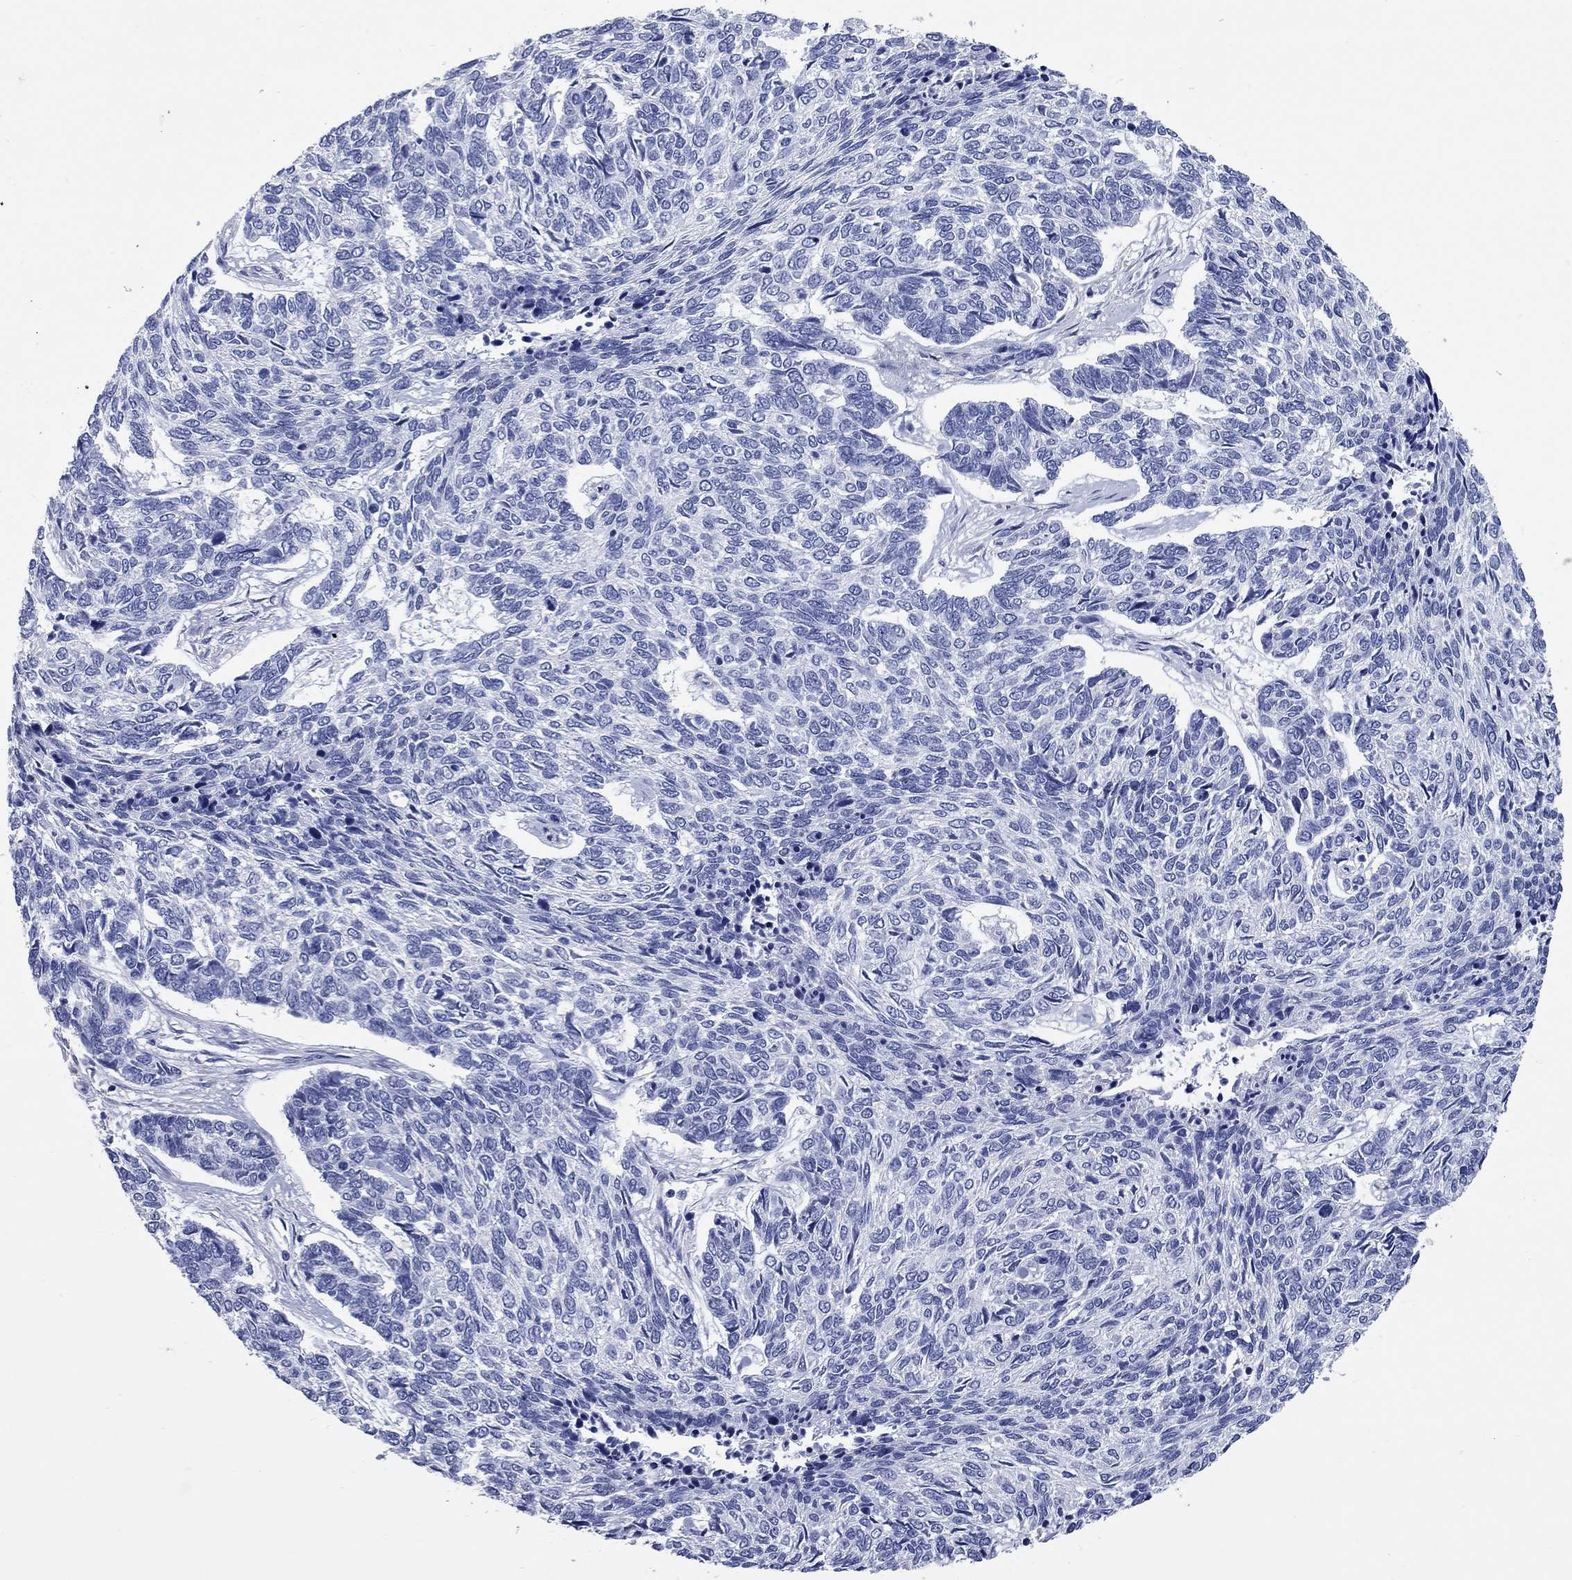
{"staining": {"intensity": "negative", "quantity": "none", "location": "none"}, "tissue": "skin cancer", "cell_type": "Tumor cells", "image_type": "cancer", "snomed": [{"axis": "morphology", "description": "Basal cell carcinoma"}, {"axis": "topography", "description": "Skin"}], "caption": "IHC of skin basal cell carcinoma reveals no staining in tumor cells.", "gene": "CCNA1", "patient": {"sex": "female", "age": 65}}